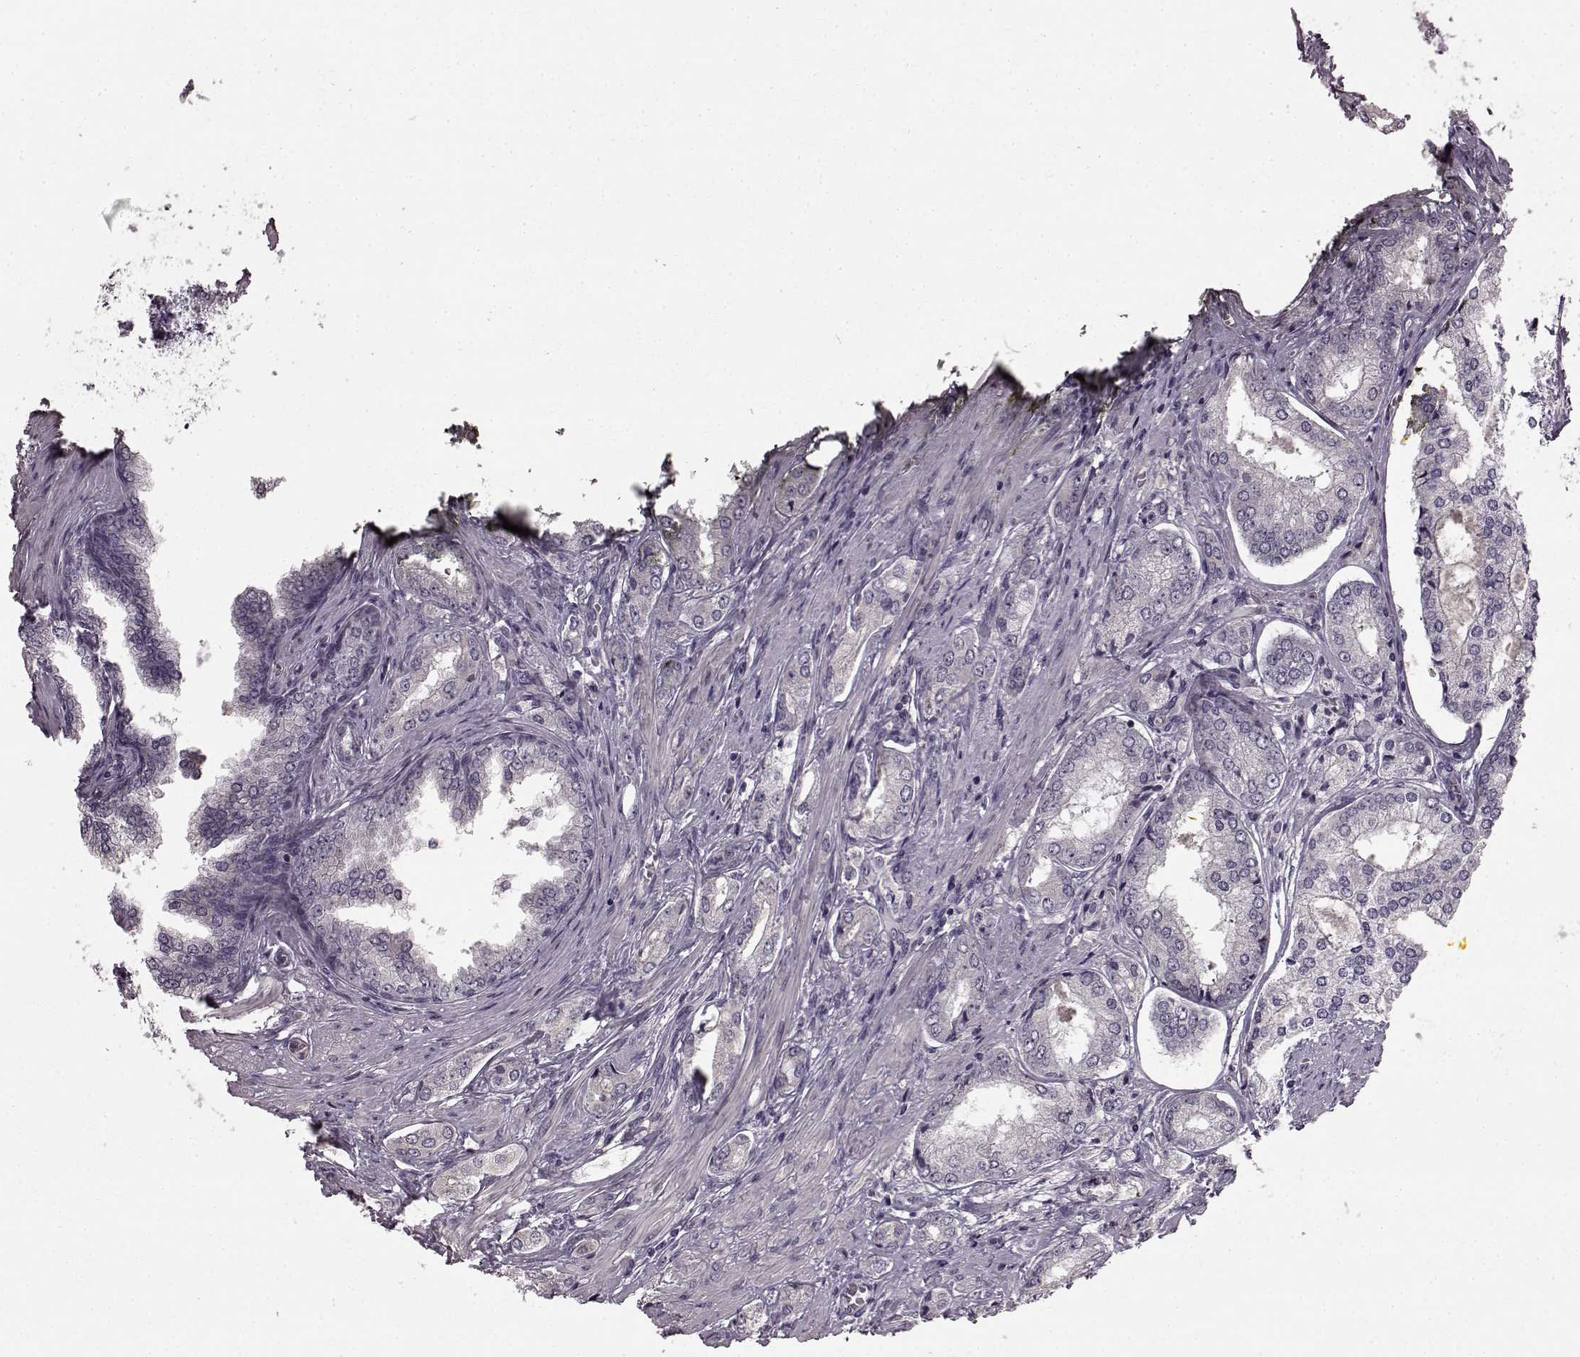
{"staining": {"intensity": "negative", "quantity": "none", "location": "none"}, "tissue": "prostate cancer", "cell_type": "Tumor cells", "image_type": "cancer", "snomed": [{"axis": "morphology", "description": "Adenocarcinoma, NOS"}, {"axis": "topography", "description": "Prostate"}], "caption": "DAB (3,3'-diaminobenzidine) immunohistochemical staining of human prostate cancer demonstrates no significant staining in tumor cells.", "gene": "KRT85", "patient": {"sex": "male", "age": 63}}